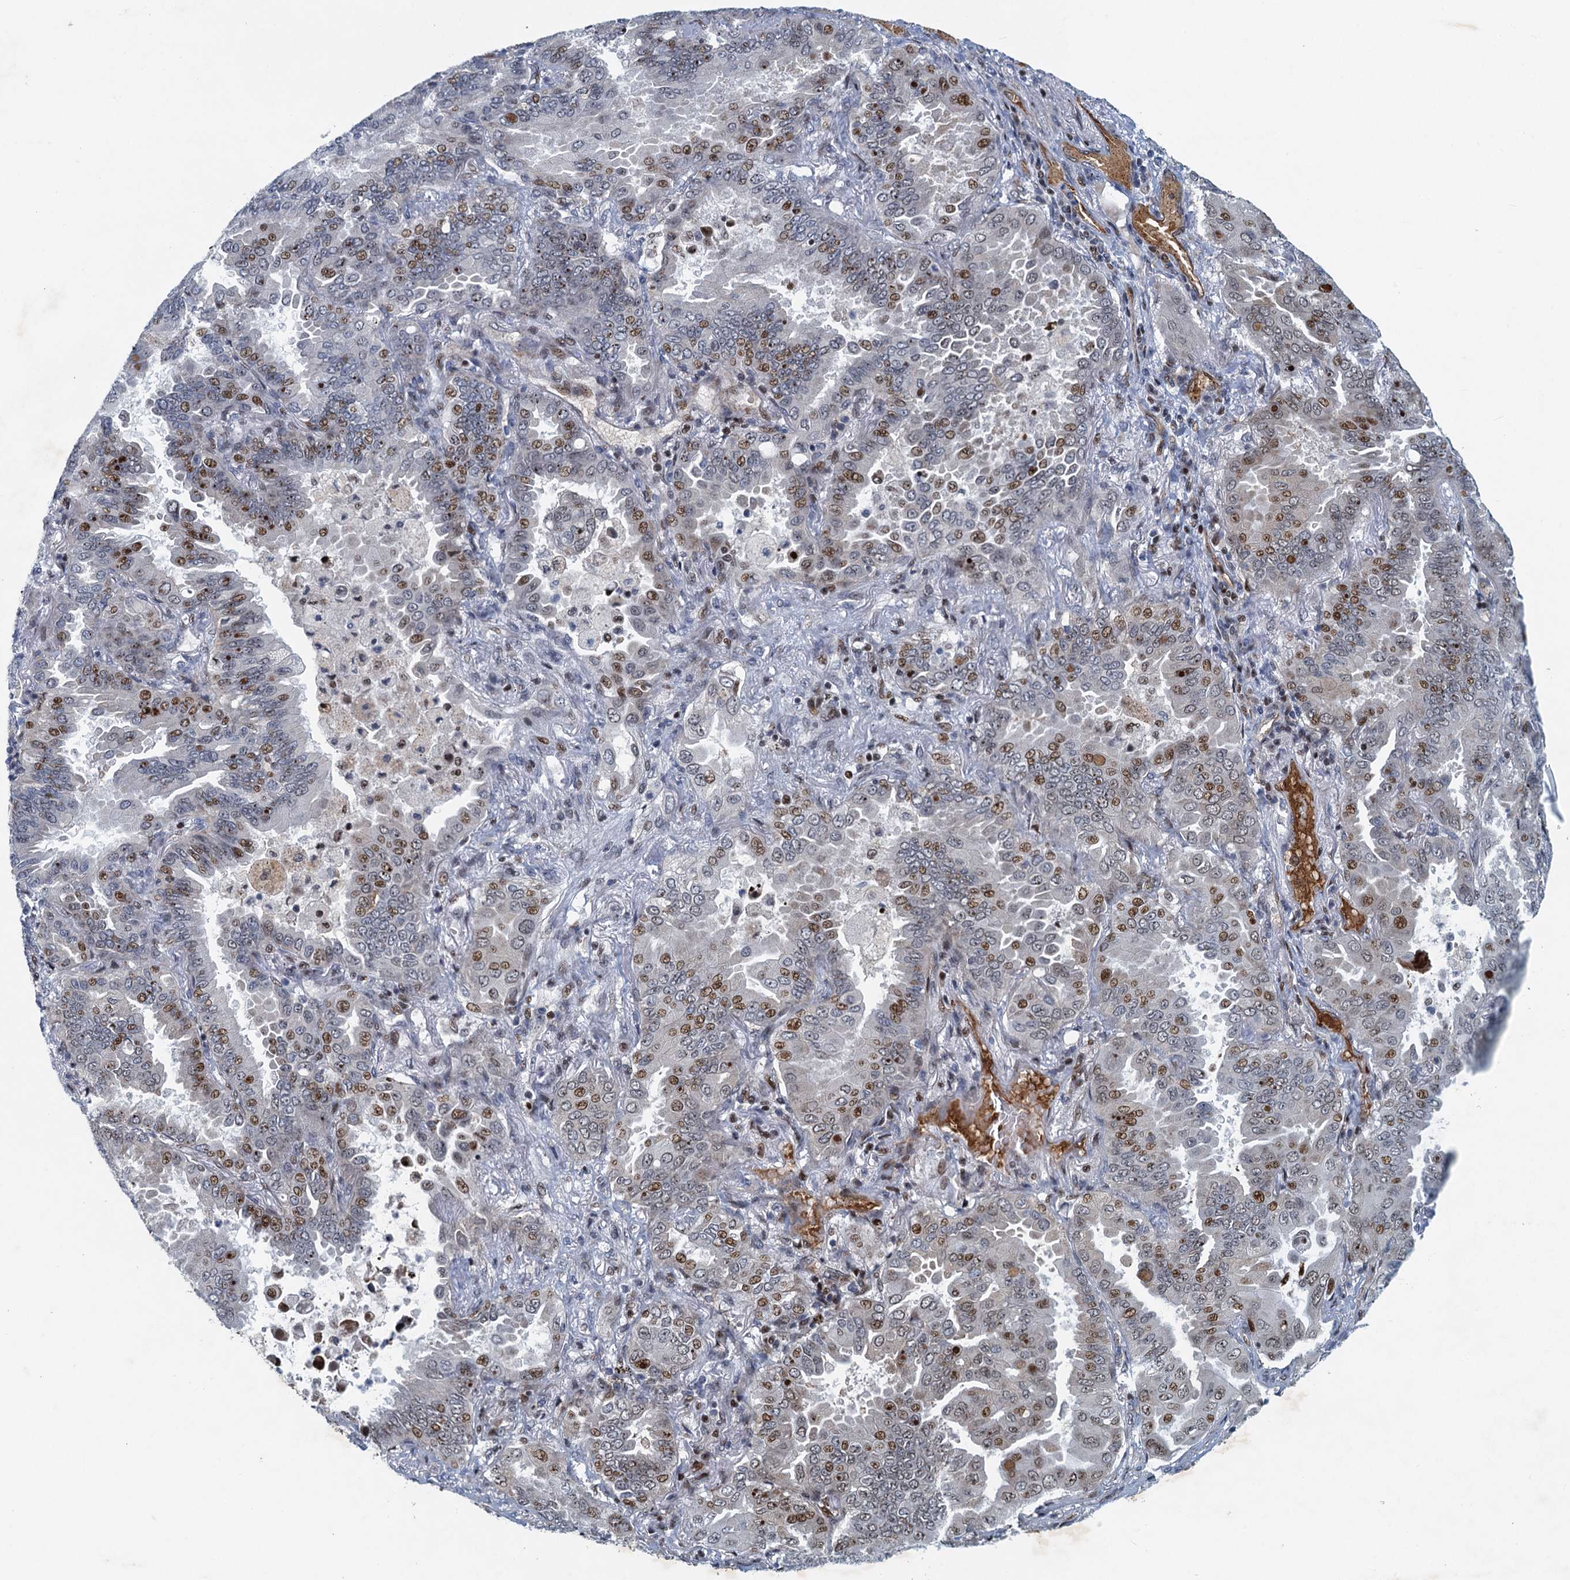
{"staining": {"intensity": "strong", "quantity": "25%-75%", "location": "nuclear"}, "tissue": "lung cancer", "cell_type": "Tumor cells", "image_type": "cancer", "snomed": [{"axis": "morphology", "description": "Adenocarcinoma, NOS"}, {"axis": "topography", "description": "Lung"}], "caption": "IHC (DAB (3,3'-diaminobenzidine)) staining of lung cancer (adenocarcinoma) reveals strong nuclear protein expression in about 25%-75% of tumor cells.", "gene": "ANKRD13D", "patient": {"sex": "male", "age": 64}}